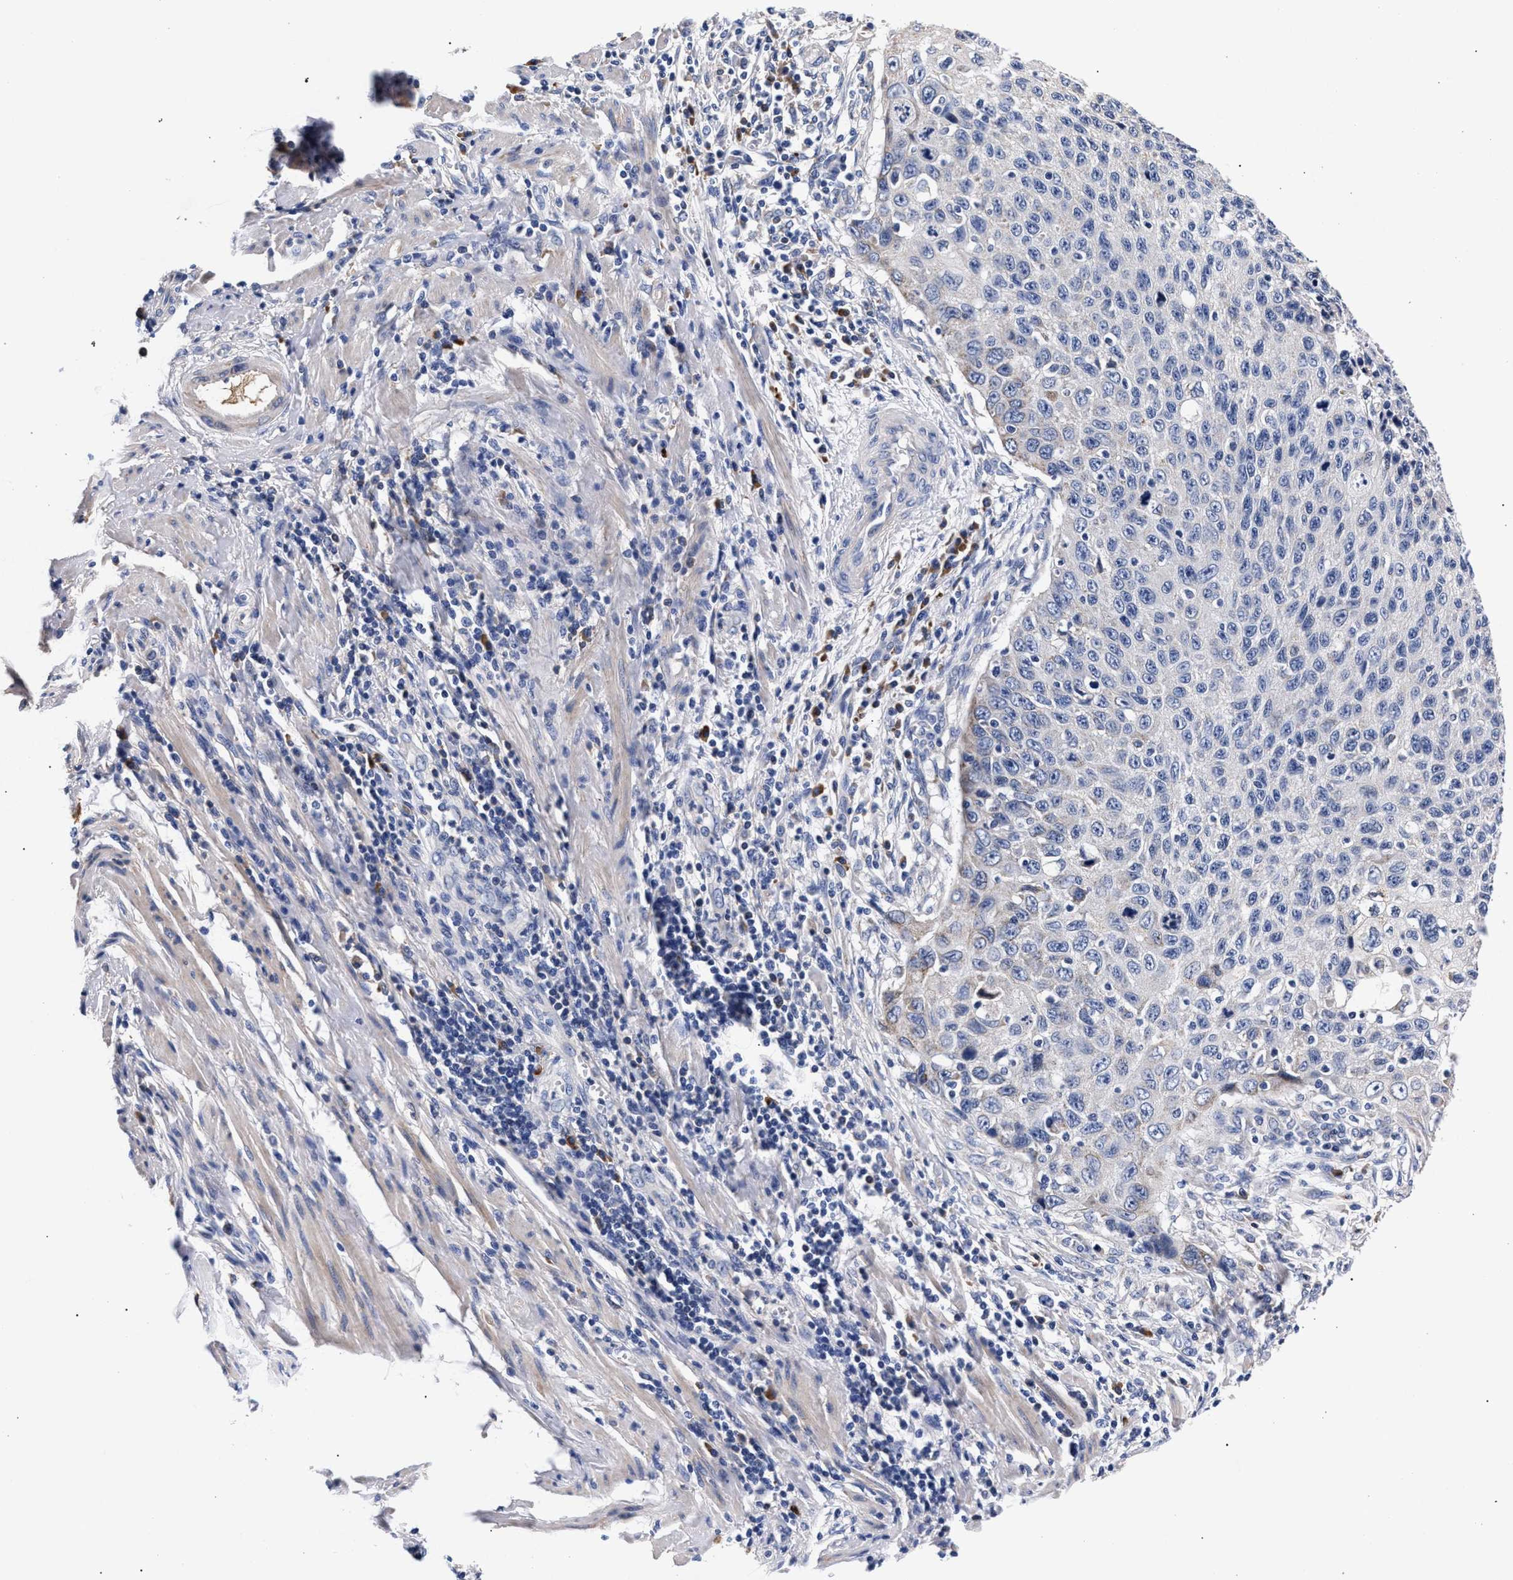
{"staining": {"intensity": "negative", "quantity": "none", "location": "none"}, "tissue": "cervical cancer", "cell_type": "Tumor cells", "image_type": "cancer", "snomed": [{"axis": "morphology", "description": "Squamous cell carcinoma, NOS"}, {"axis": "topography", "description": "Cervix"}], "caption": "Histopathology image shows no protein positivity in tumor cells of cervical cancer tissue.", "gene": "ACOX1", "patient": {"sex": "female", "age": 53}}